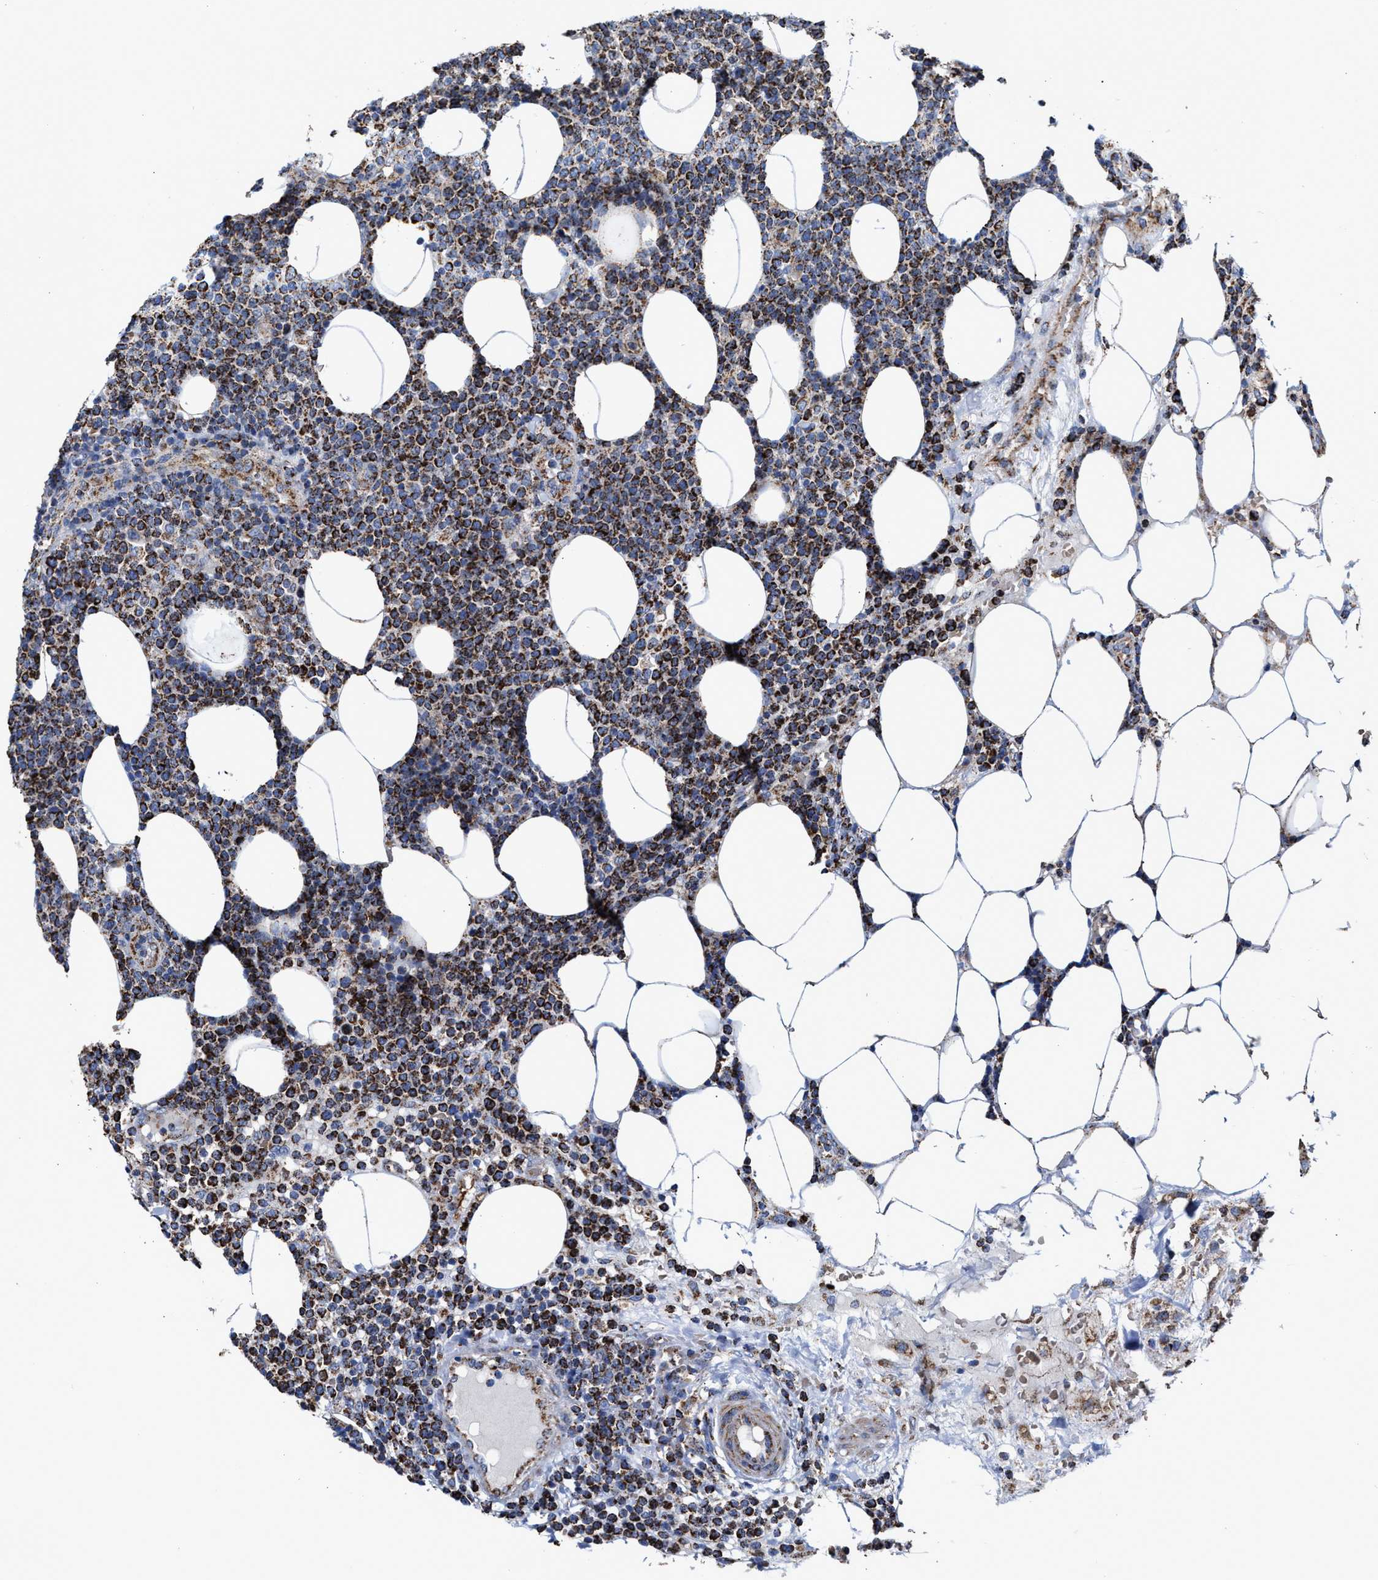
{"staining": {"intensity": "strong", "quantity": ">75%", "location": "cytoplasmic/membranous"}, "tissue": "lymphoma", "cell_type": "Tumor cells", "image_type": "cancer", "snomed": [{"axis": "morphology", "description": "Malignant lymphoma, non-Hodgkin's type, High grade"}, {"axis": "topography", "description": "Lymph node"}], "caption": "Brown immunohistochemical staining in human lymphoma displays strong cytoplasmic/membranous positivity in about >75% of tumor cells. (IHC, brightfield microscopy, high magnification).", "gene": "MECR", "patient": {"sex": "male", "age": 61}}